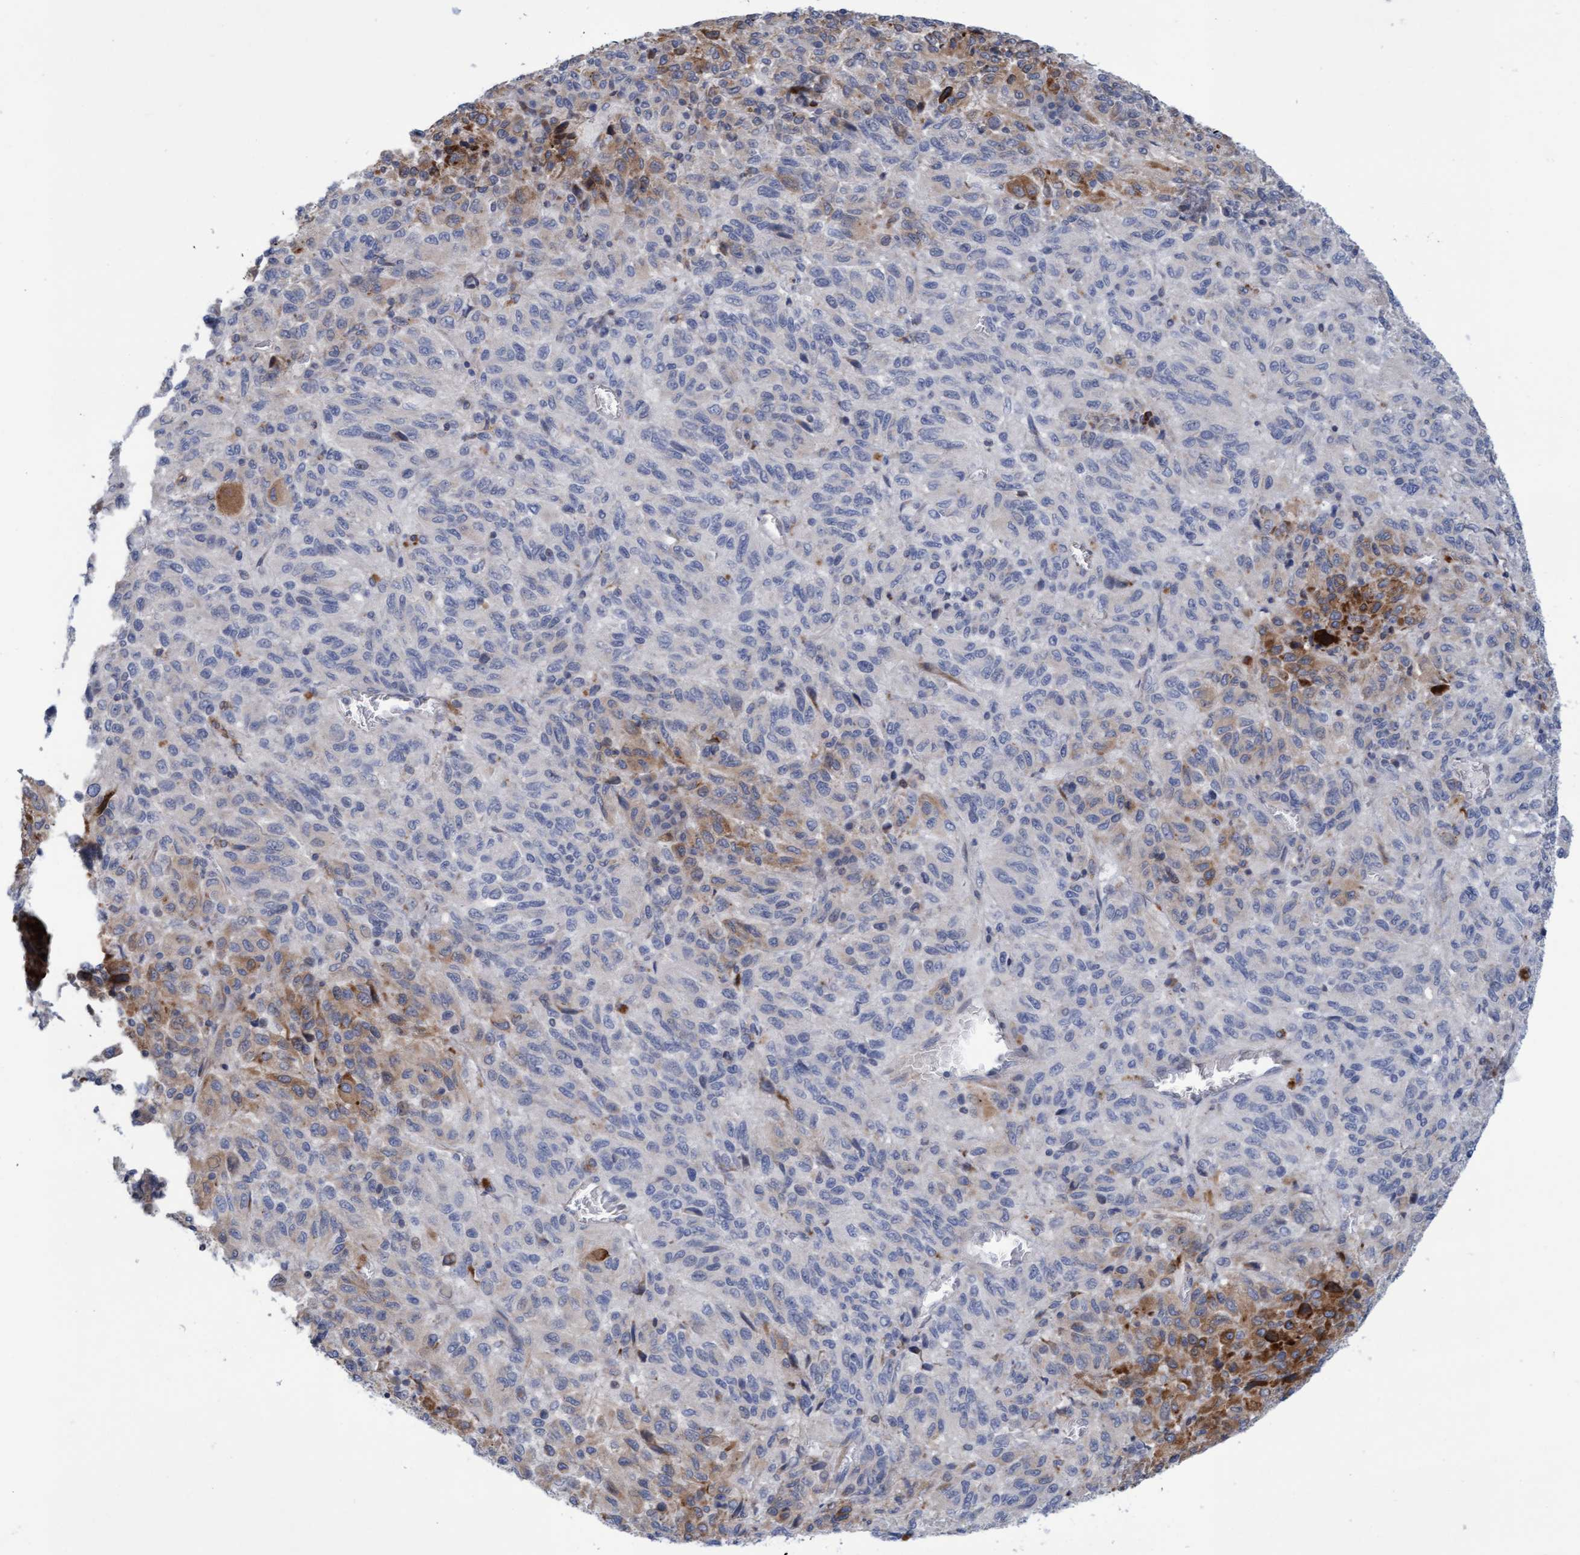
{"staining": {"intensity": "negative", "quantity": "none", "location": "none"}, "tissue": "melanoma", "cell_type": "Tumor cells", "image_type": "cancer", "snomed": [{"axis": "morphology", "description": "Malignant melanoma, Metastatic site"}, {"axis": "topography", "description": "Lung"}], "caption": "Micrograph shows no significant protein staining in tumor cells of melanoma.", "gene": "SLC28A3", "patient": {"sex": "male", "age": 64}}